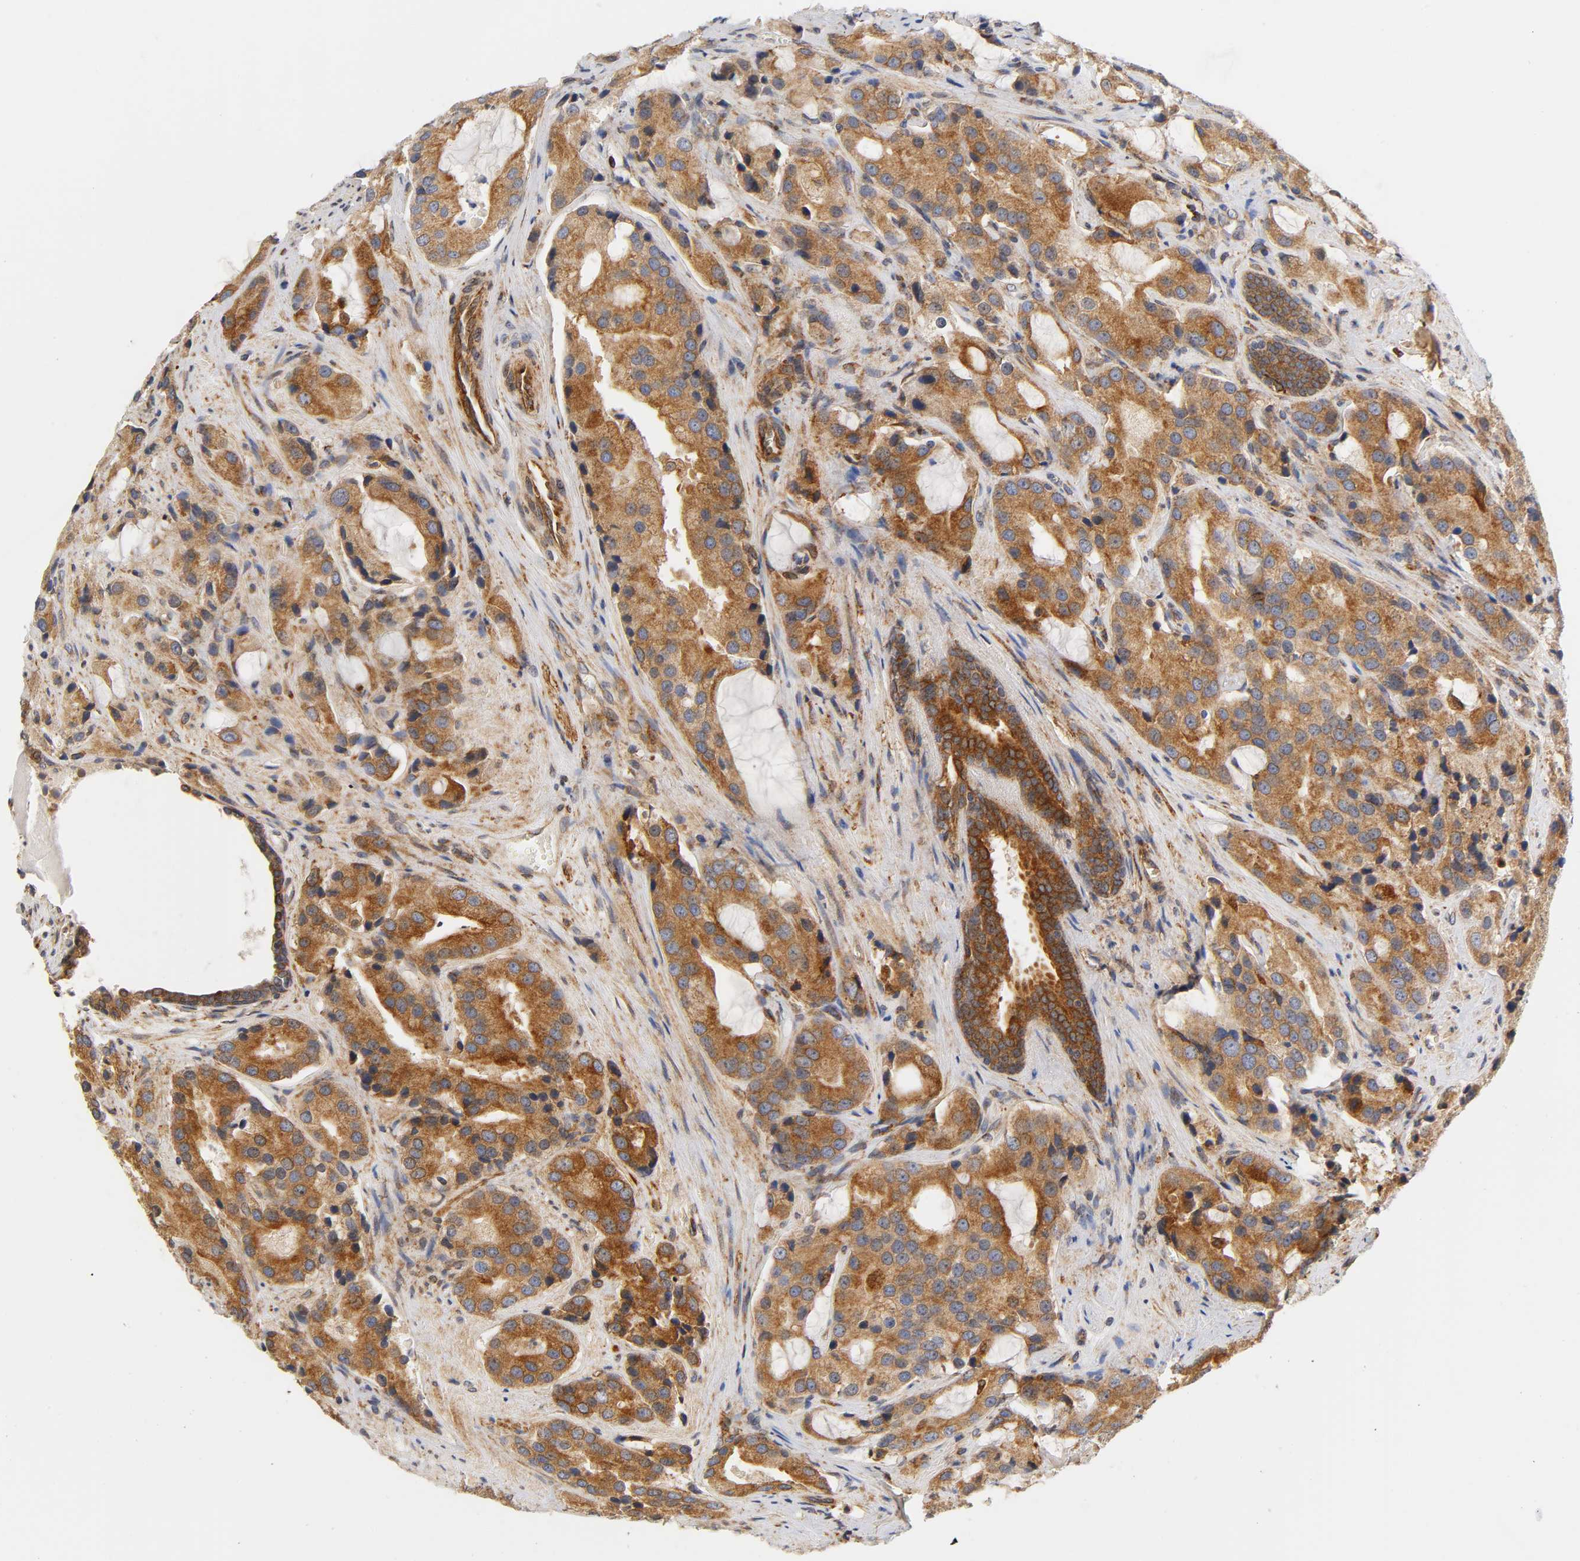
{"staining": {"intensity": "strong", "quantity": ">75%", "location": "cytoplasmic/membranous"}, "tissue": "prostate cancer", "cell_type": "Tumor cells", "image_type": "cancer", "snomed": [{"axis": "morphology", "description": "Adenocarcinoma, High grade"}, {"axis": "topography", "description": "Prostate"}], "caption": "Immunohistochemical staining of human prostate cancer exhibits strong cytoplasmic/membranous protein staining in about >75% of tumor cells.", "gene": "POR", "patient": {"sex": "male", "age": 70}}